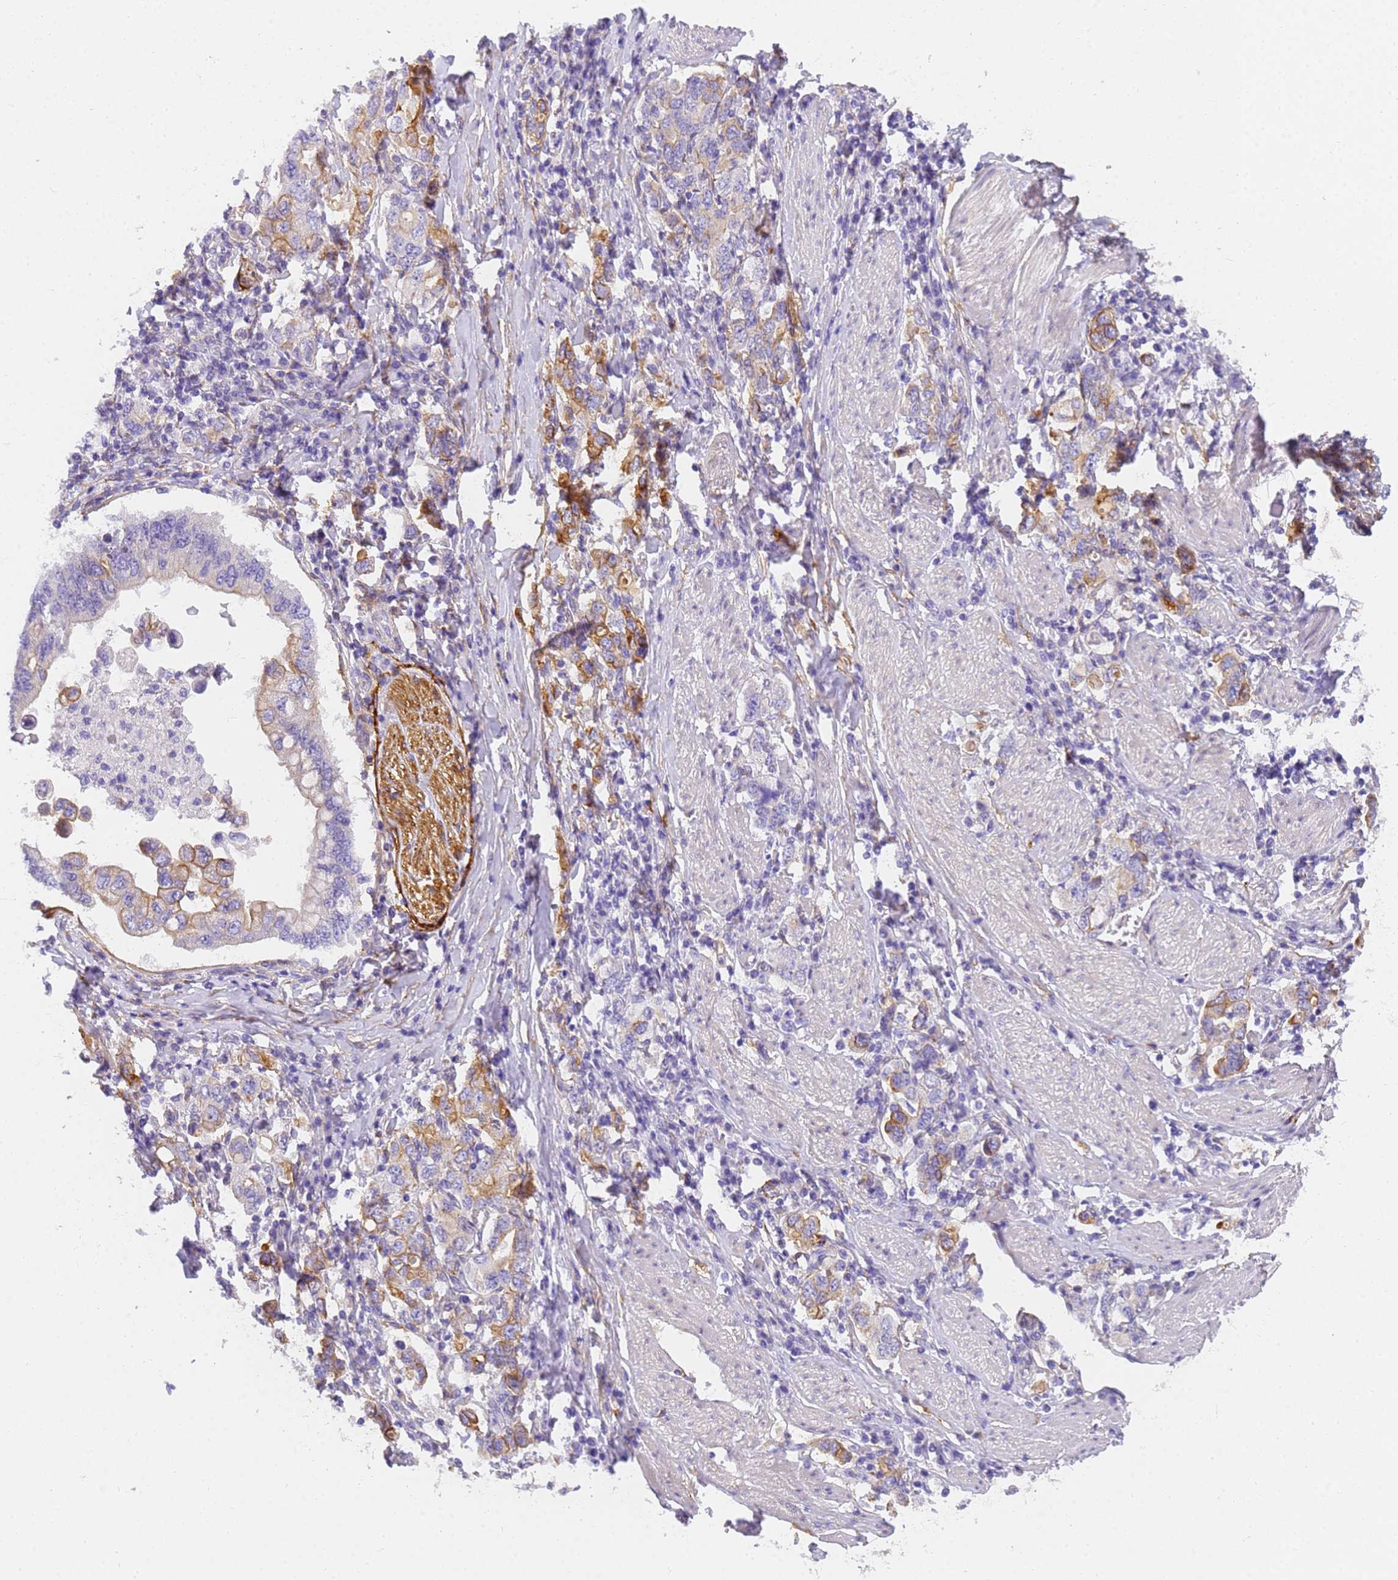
{"staining": {"intensity": "moderate", "quantity": "25%-75%", "location": "cytoplasmic/membranous"}, "tissue": "stomach cancer", "cell_type": "Tumor cells", "image_type": "cancer", "snomed": [{"axis": "morphology", "description": "Adenocarcinoma, NOS"}, {"axis": "topography", "description": "Stomach, upper"}], "caption": "IHC photomicrograph of stomach adenocarcinoma stained for a protein (brown), which shows medium levels of moderate cytoplasmic/membranous positivity in approximately 25%-75% of tumor cells.", "gene": "MVB12A", "patient": {"sex": "male", "age": 62}}